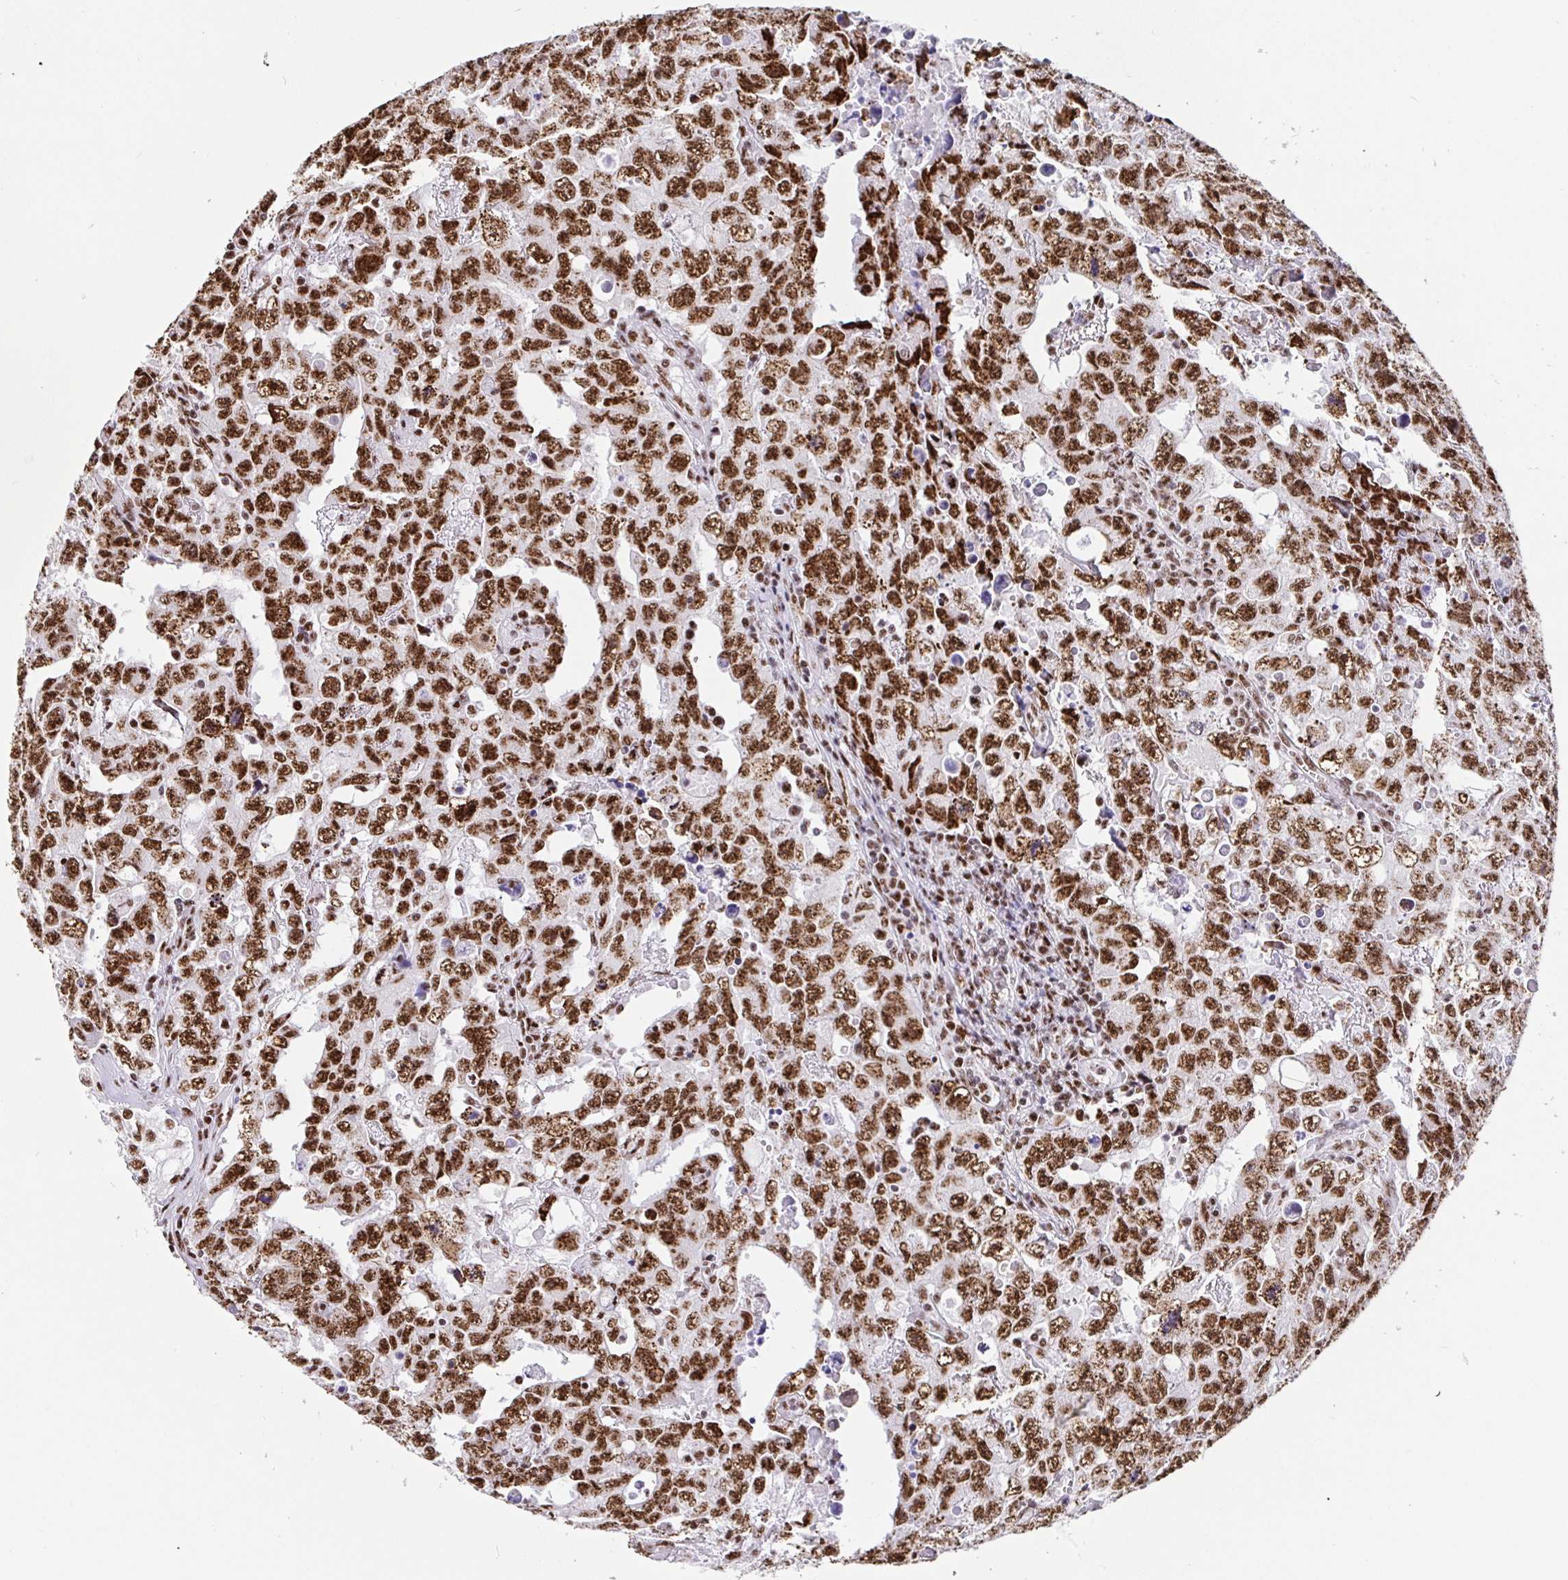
{"staining": {"intensity": "strong", "quantity": ">75%", "location": "nuclear"}, "tissue": "testis cancer", "cell_type": "Tumor cells", "image_type": "cancer", "snomed": [{"axis": "morphology", "description": "Carcinoma, Embryonal, NOS"}, {"axis": "topography", "description": "Testis"}], "caption": "Testis cancer was stained to show a protein in brown. There is high levels of strong nuclear positivity in about >75% of tumor cells.", "gene": "SETD5", "patient": {"sex": "male", "age": 24}}